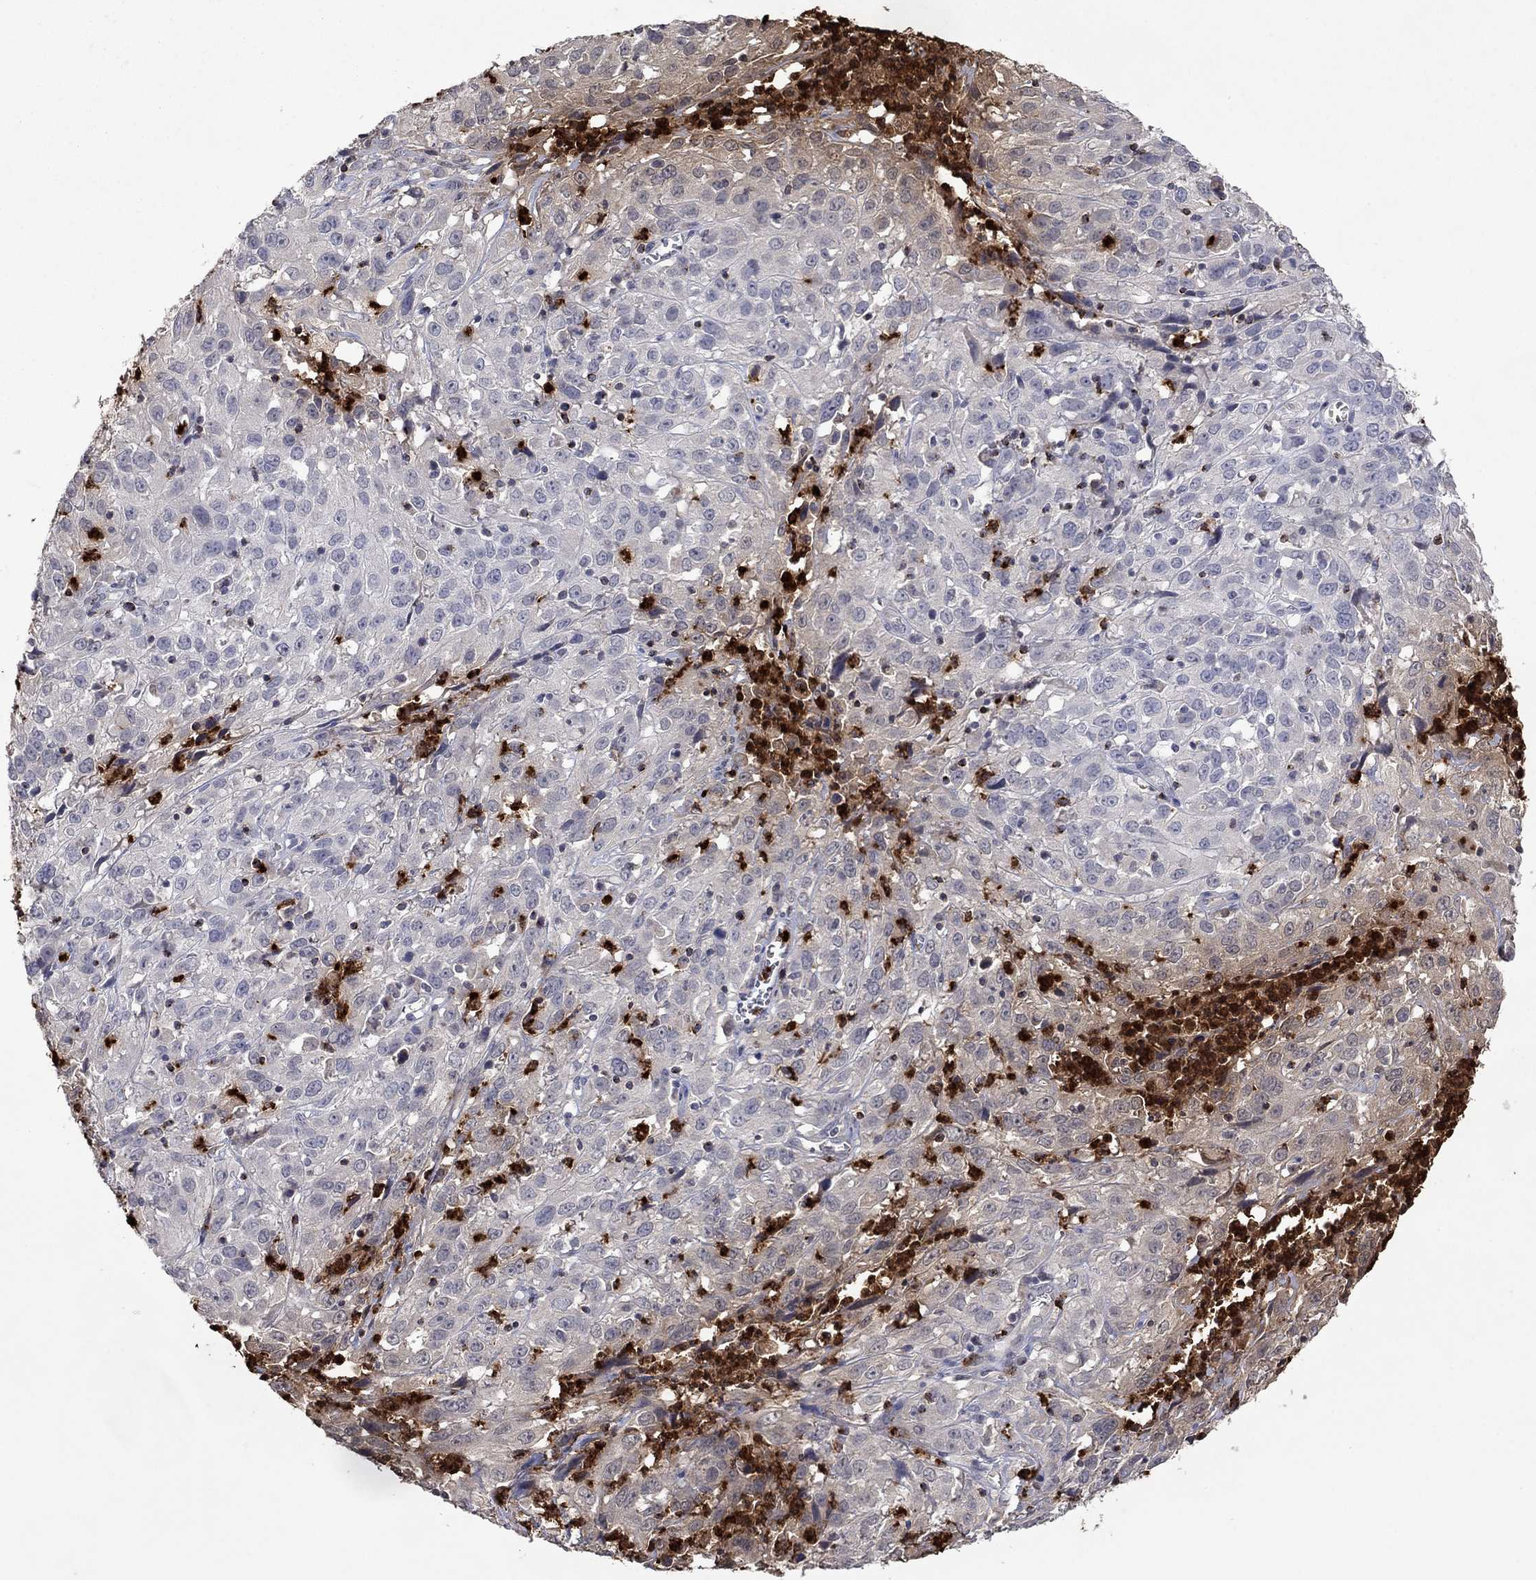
{"staining": {"intensity": "negative", "quantity": "none", "location": "none"}, "tissue": "cervical cancer", "cell_type": "Tumor cells", "image_type": "cancer", "snomed": [{"axis": "morphology", "description": "Squamous cell carcinoma, NOS"}, {"axis": "topography", "description": "Cervix"}], "caption": "The histopathology image reveals no significant positivity in tumor cells of cervical cancer.", "gene": "CCL5", "patient": {"sex": "female", "age": 32}}